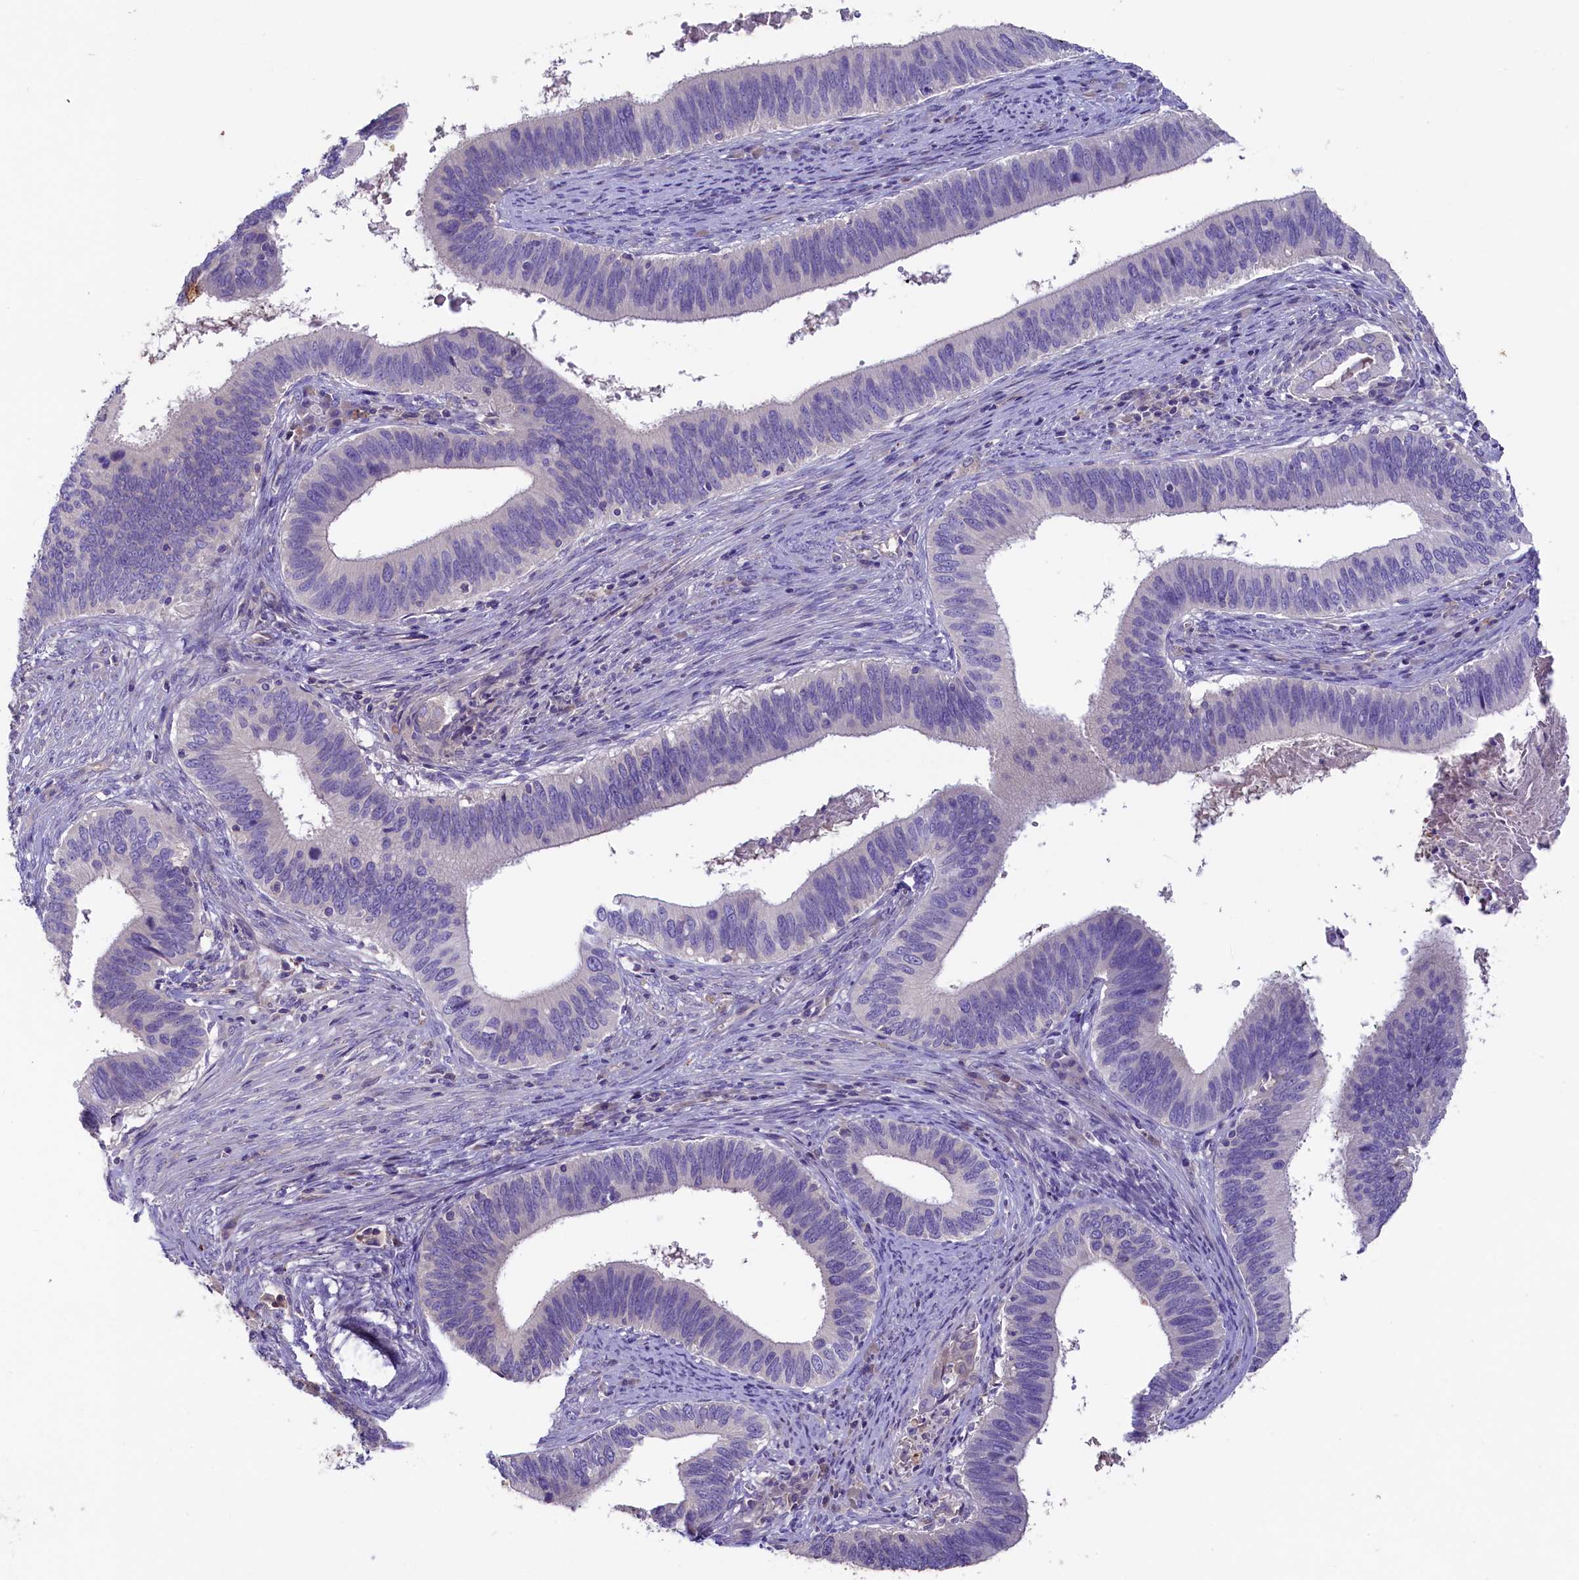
{"staining": {"intensity": "negative", "quantity": "none", "location": "none"}, "tissue": "cervical cancer", "cell_type": "Tumor cells", "image_type": "cancer", "snomed": [{"axis": "morphology", "description": "Adenocarcinoma, NOS"}, {"axis": "topography", "description": "Cervix"}], "caption": "This is an IHC micrograph of human adenocarcinoma (cervical). There is no staining in tumor cells.", "gene": "CD99L2", "patient": {"sex": "female", "age": 42}}